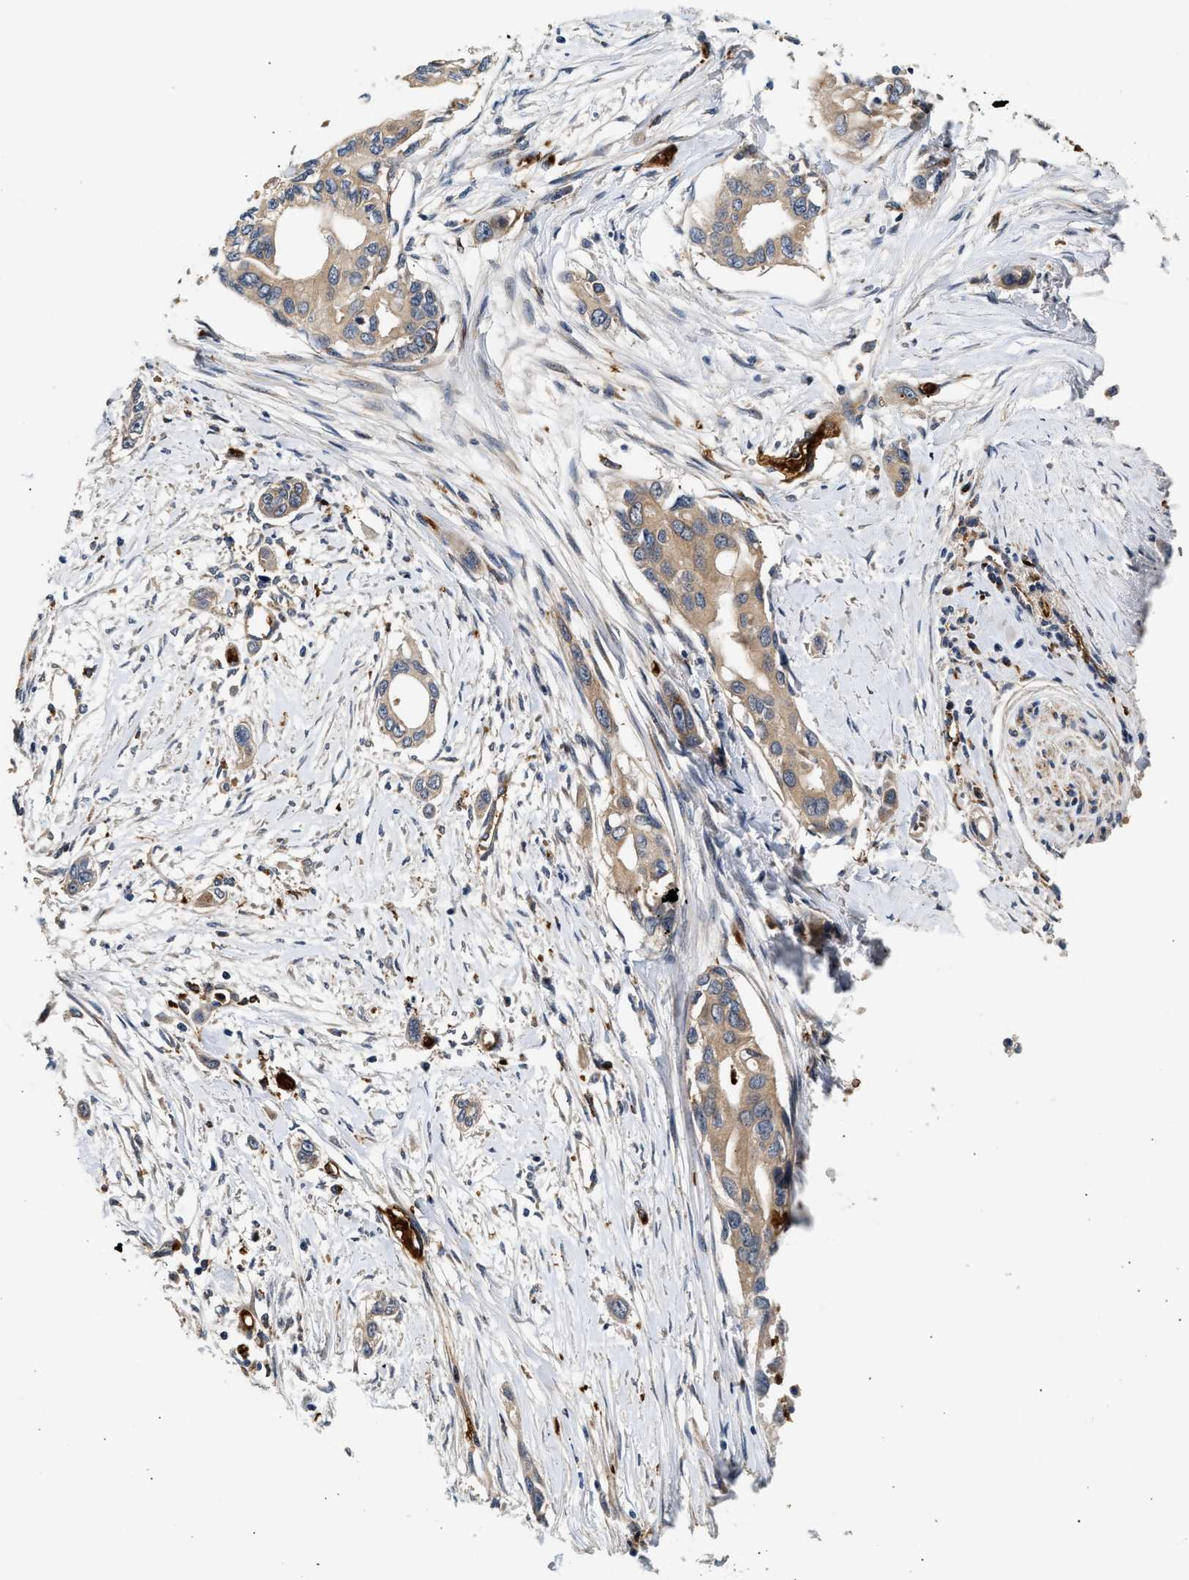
{"staining": {"intensity": "weak", "quantity": ">75%", "location": "cytoplasmic/membranous"}, "tissue": "pancreatic cancer", "cell_type": "Tumor cells", "image_type": "cancer", "snomed": [{"axis": "morphology", "description": "Adenocarcinoma, NOS"}, {"axis": "topography", "description": "Pancreas"}], "caption": "Protein expression analysis of human pancreatic cancer reveals weak cytoplasmic/membranous expression in about >75% of tumor cells.", "gene": "PLD3", "patient": {"sex": "female", "age": 60}}